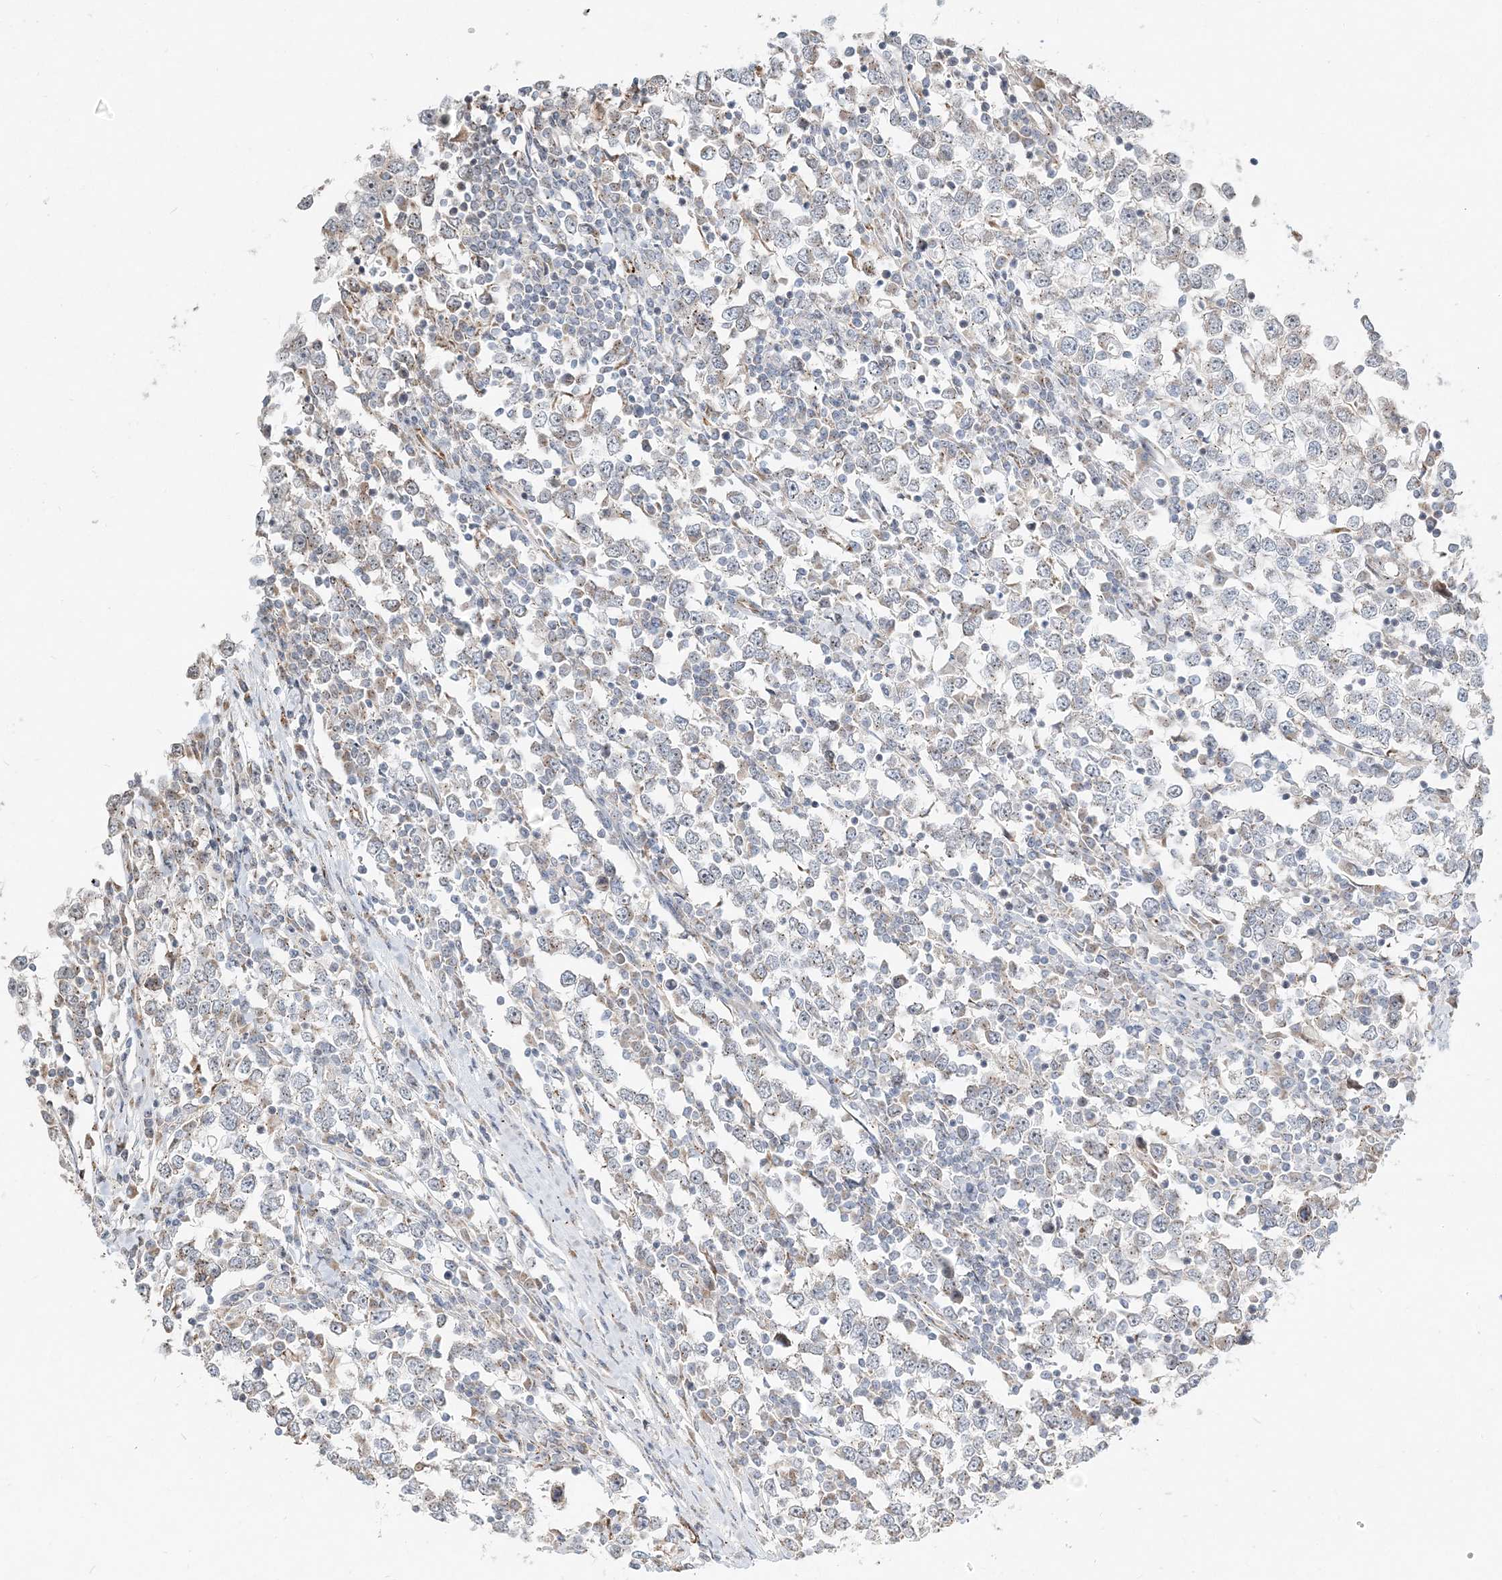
{"staining": {"intensity": "negative", "quantity": "none", "location": "none"}, "tissue": "testis cancer", "cell_type": "Tumor cells", "image_type": "cancer", "snomed": [{"axis": "morphology", "description": "Seminoma, NOS"}, {"axis": "topography", "description": "Testis"}], "caption": "A histopathology image of human testis seminoma is negative for staining in tumor cells.", "gene": "CXXC5", "patient": {"sex": "male", "age": 65}}